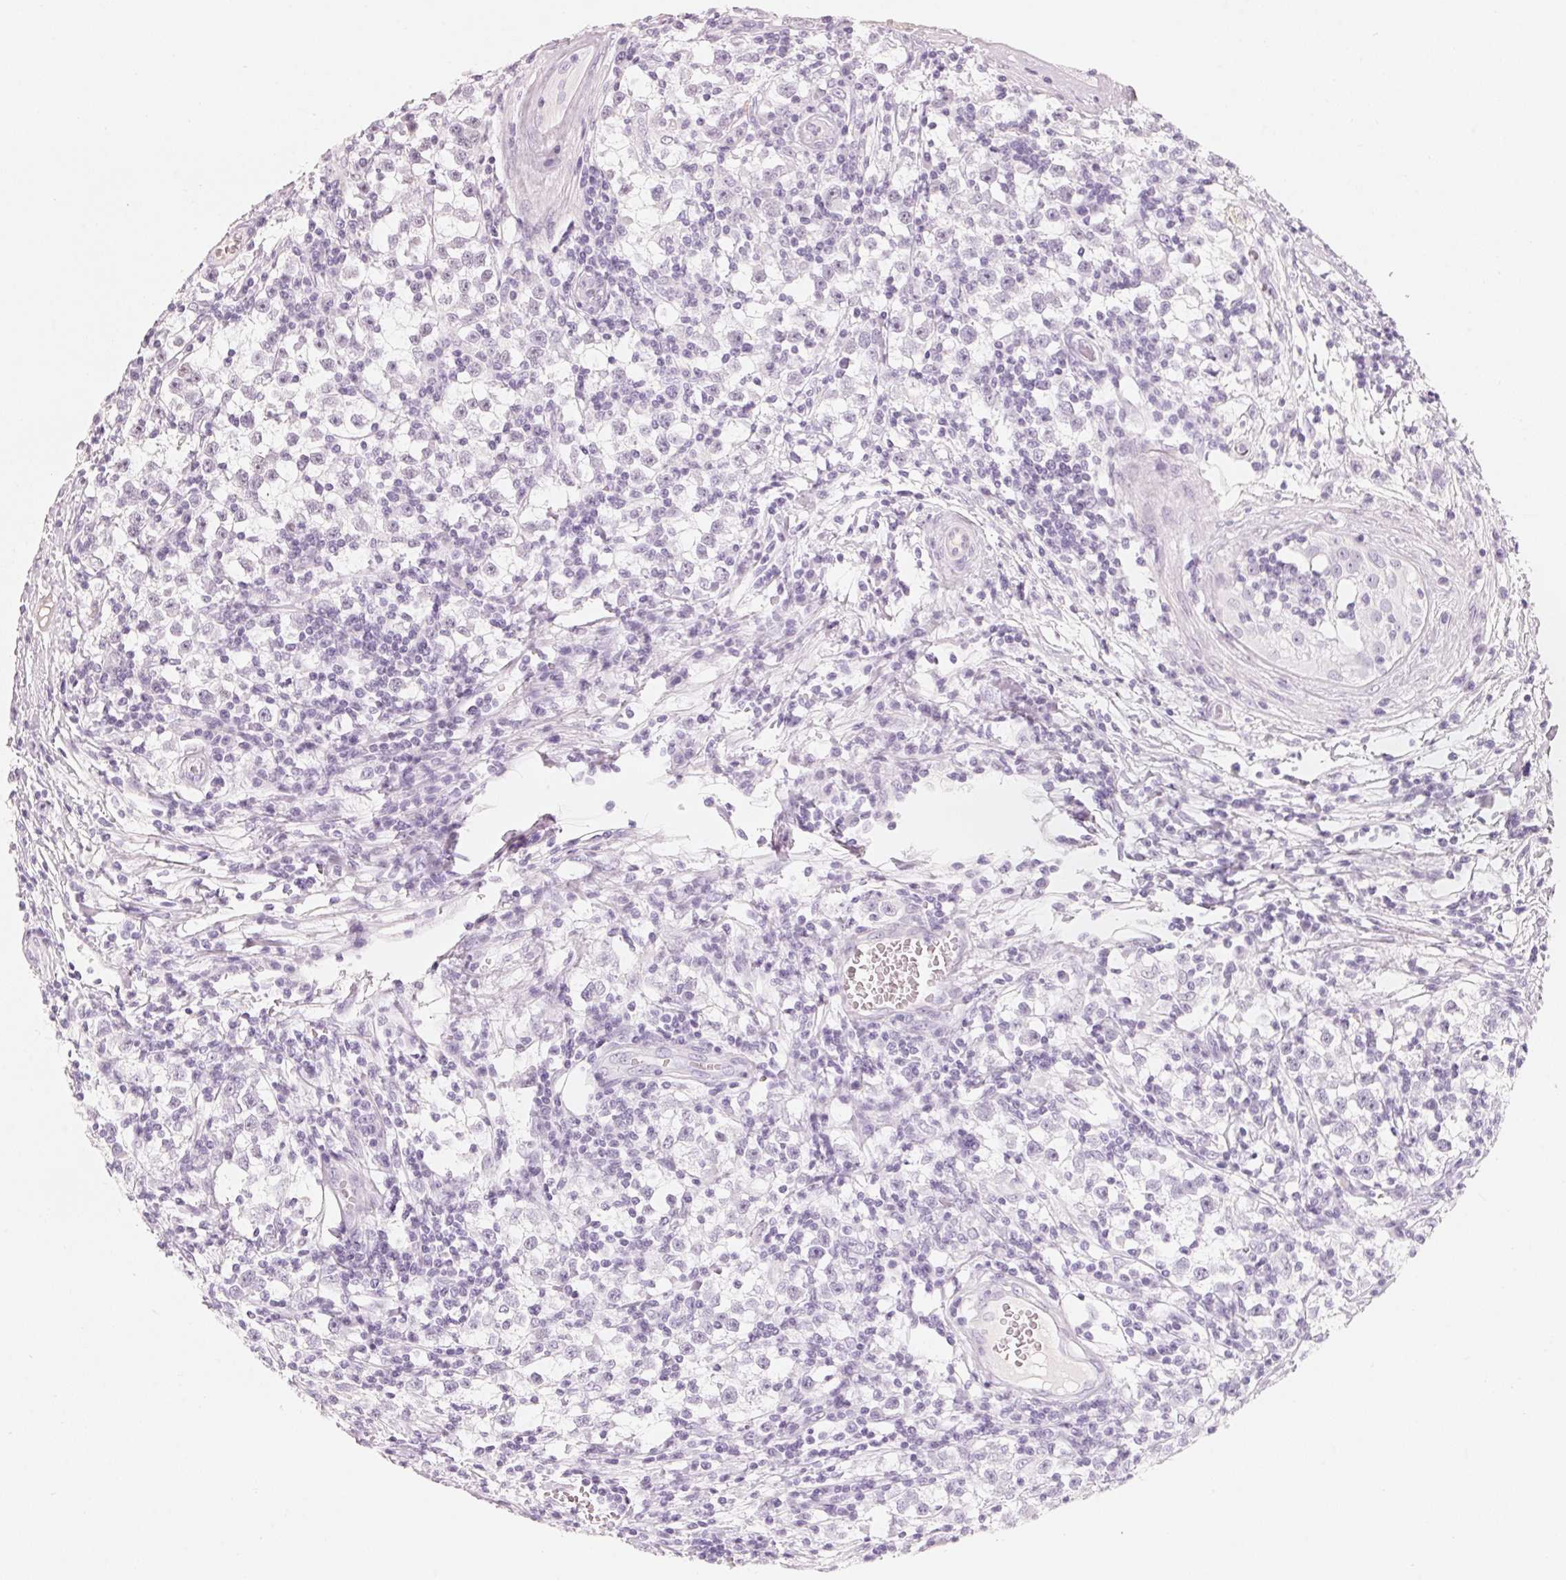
{"staining": {"intensity": "negative", "quantity": "none", "location": "none"}, "tissue": "testis cancer", "cell_type": "Tumor cells", "image_type": "cancer", "snomed": [{"axis": "morphology", "description": "Seminoma, NOS"}, {"axis": "topography", "description": "Testis"}], "caption": "There is no significant staining in tumor cells of testis cancer. The staining was performed using DAB (3,3'-diaminobenzidine) to visualize the protein expression in brown, while the nuclei were stained in blue with hematoxylin (Magnification: 20x).", "gene": "CFHR2", "patient": {"sex": "male", "age": 31}}